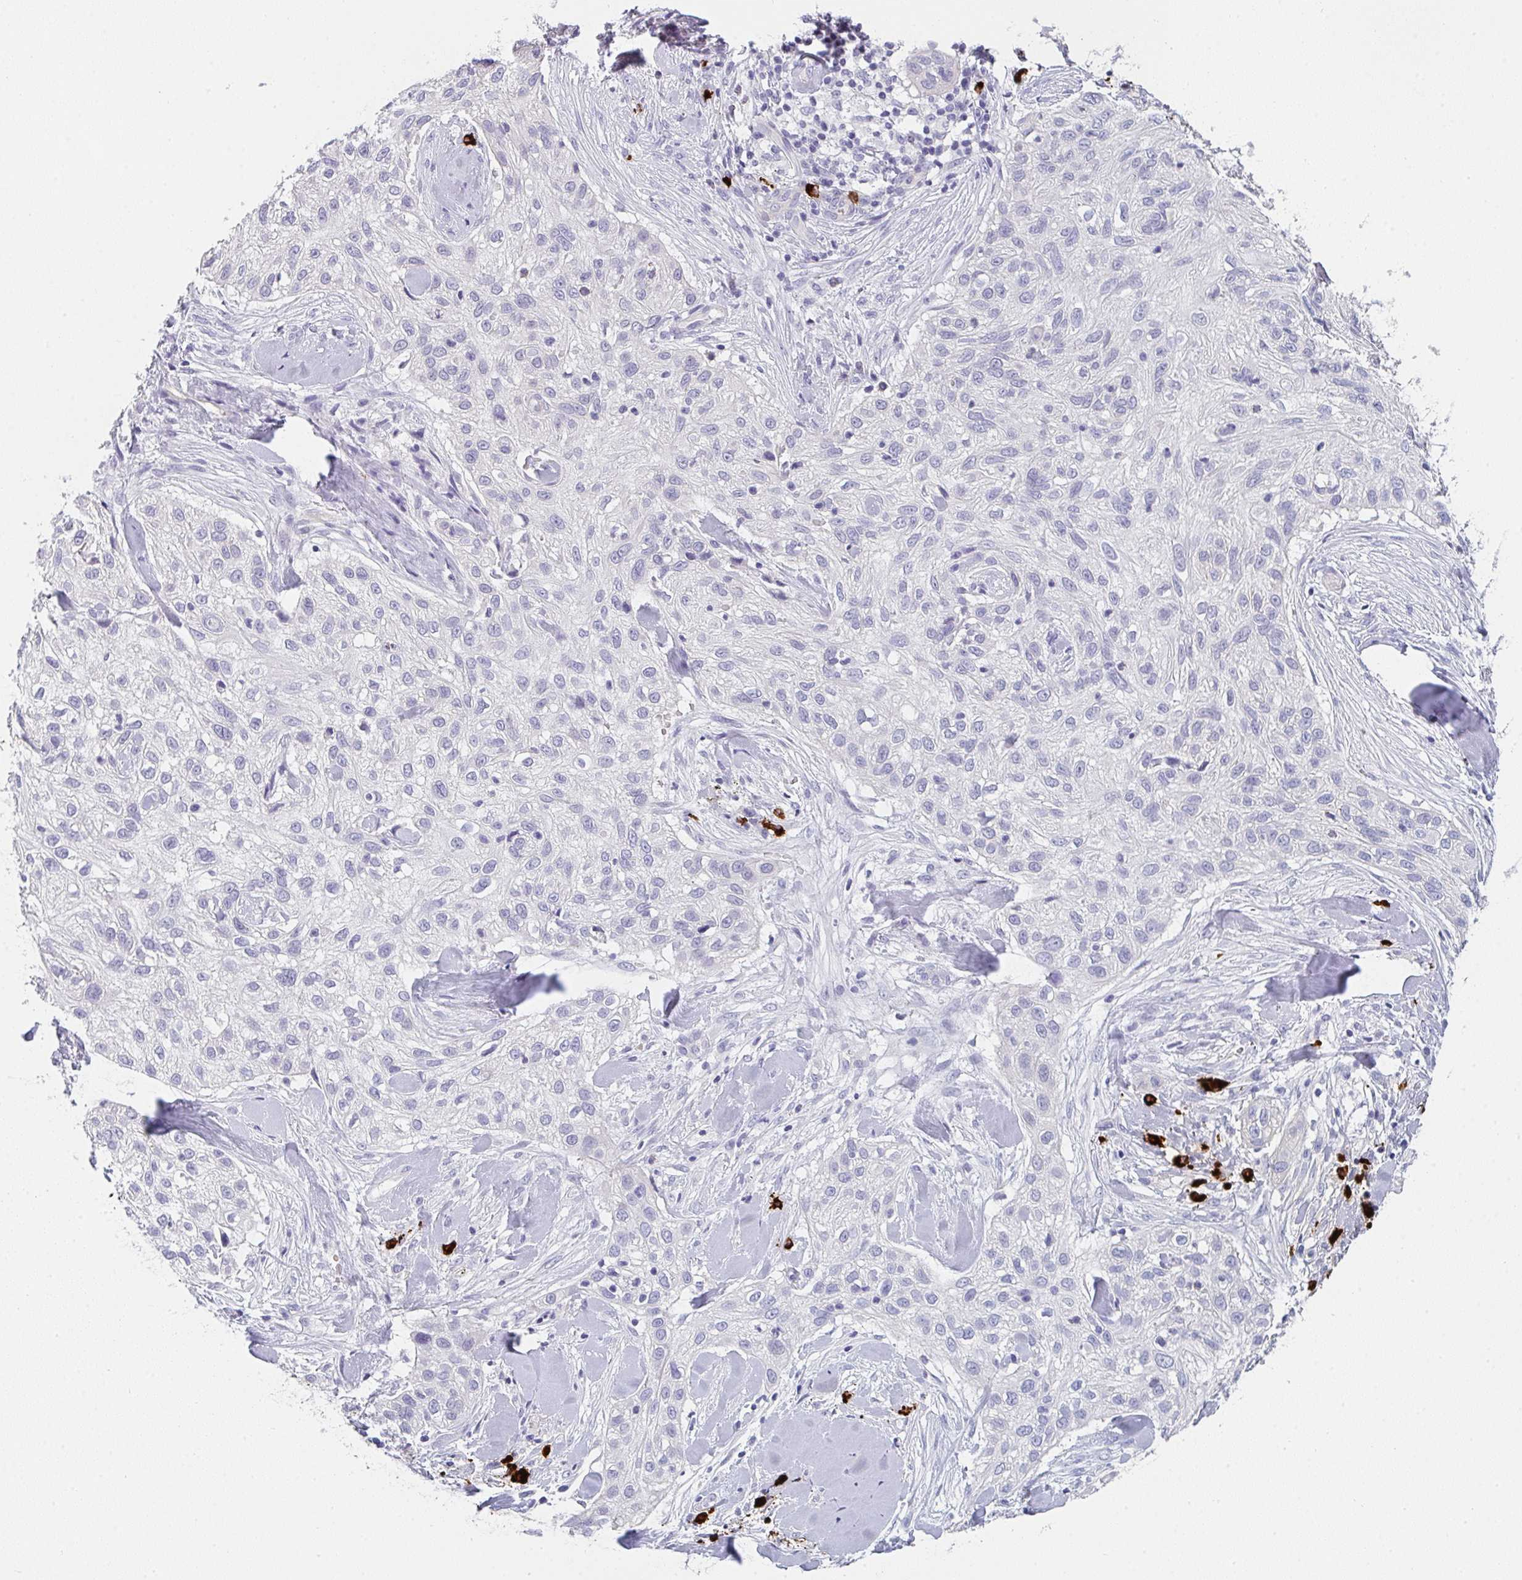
{"staining": {"intensity": "negative", "quantity": "none", "location": "none"}, "tissue": "skin cancer", "cell_type": "Tumor cells", "image_type": "cancer", "snomed": [{"axis": "morphology", "description": "Squamous cell carcinoma, NOS"}, {"axis": "topography", "description": "Skin"}], "caption": "An immunohistochemistry (IHC) photomicrograph of squamous cell carcinoma (skin) is shown. There is no staining in tumor cells of squamous cell carcinoma (skin).", "gene": "CACNA1S", "patient": {"sex": "male", "age": 82}}